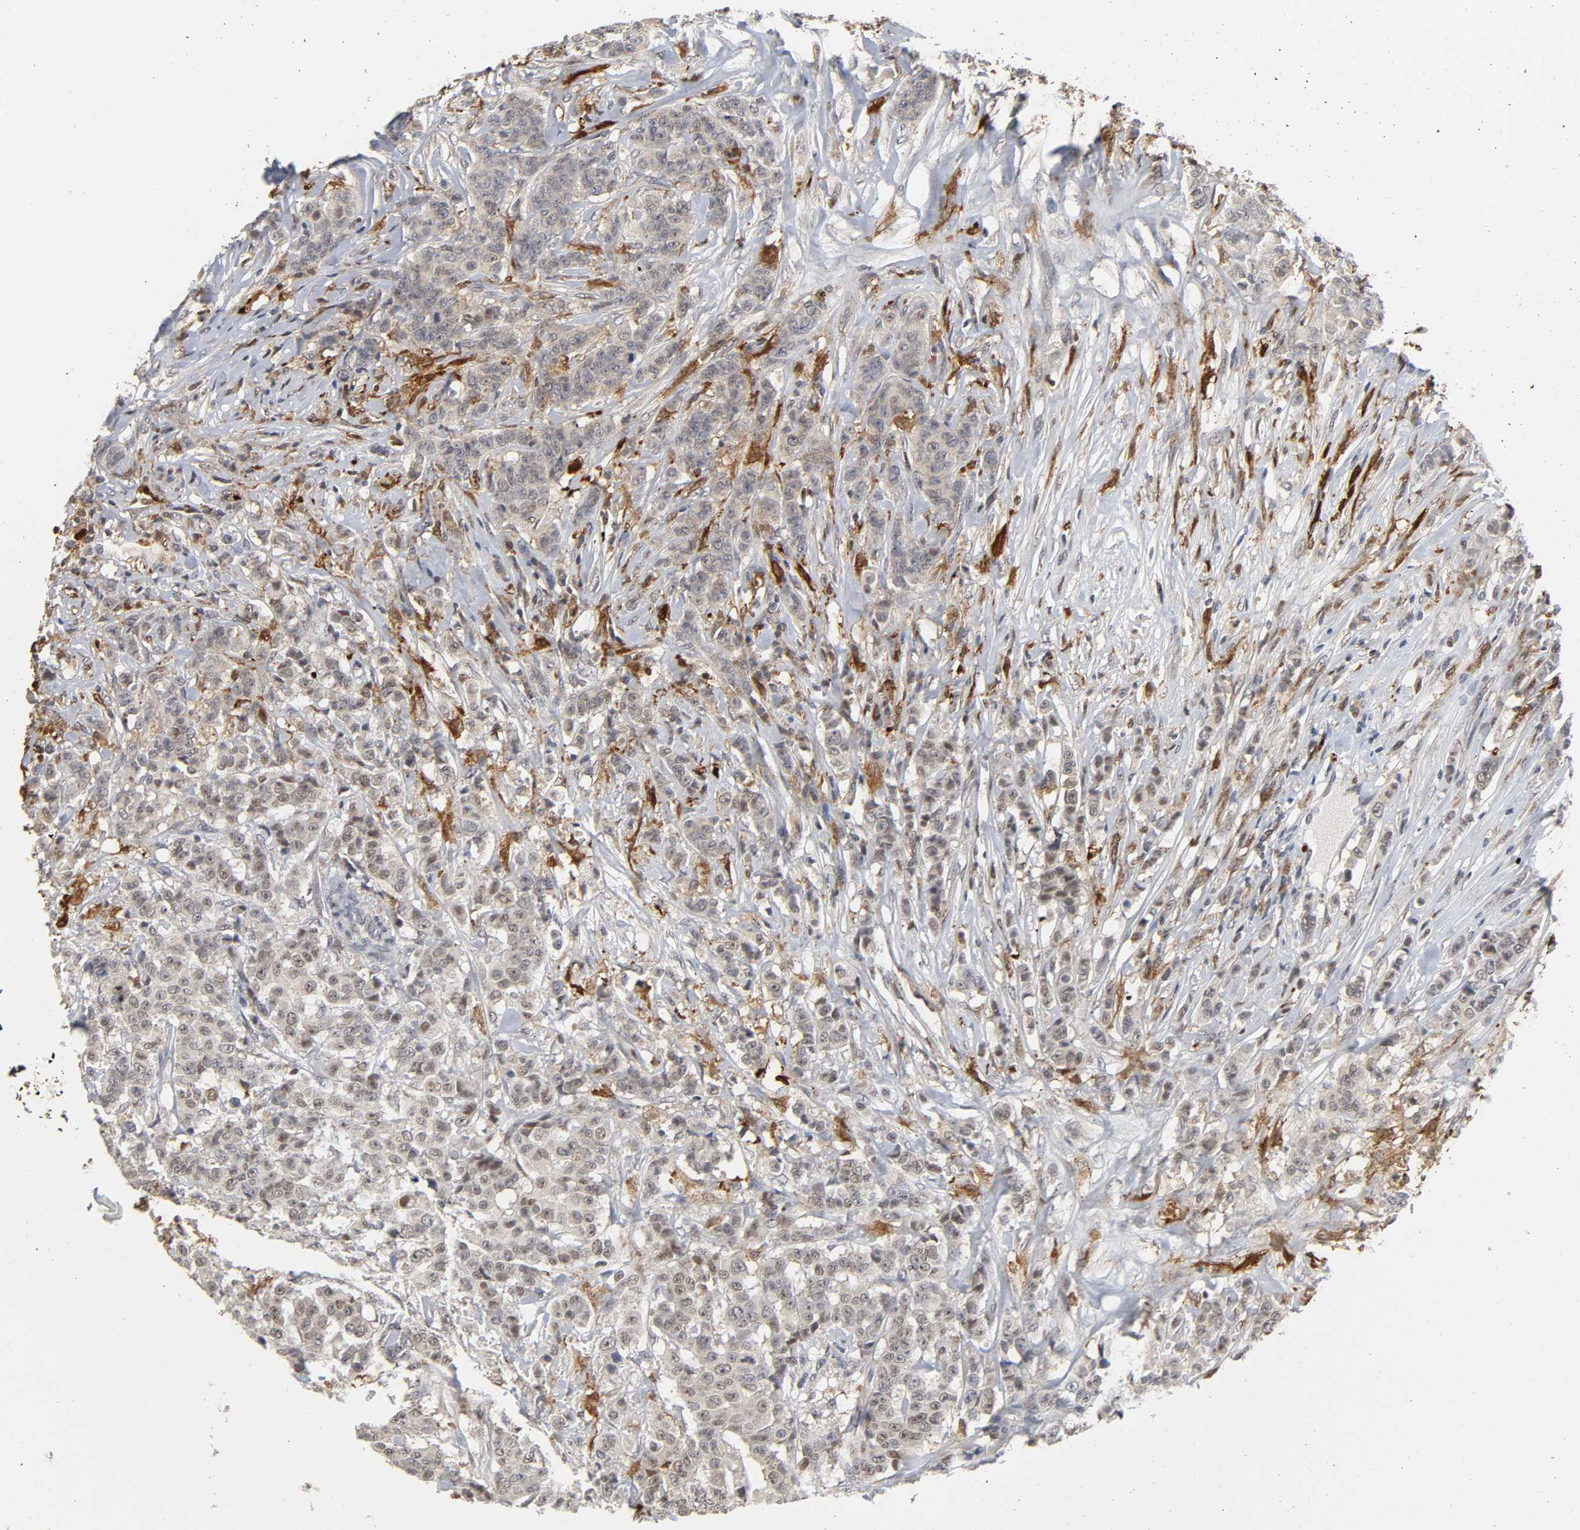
{"staining": {"intensity": "weak", "quantity": "25%-75%", "location": "cytoplasmic/membranous,nuclear"}, "tissue": "breast cancer", "cell_type": "Tumor cells", "image_type": "cancer", "snomed": [{"axis": "morphology", "description": "Duct carcinoma"}, {"axis": "topography", "description": "Breast"}], "caption": "Protein staining by immunohistochemistry (IHC) displays weak cytoplasmic/membranous and nuclear staining in approximately 25%-75% of tumor cells in breast cancer.", "gene": "KAT2B", "patient": {"sex": "female", "age": 40}}